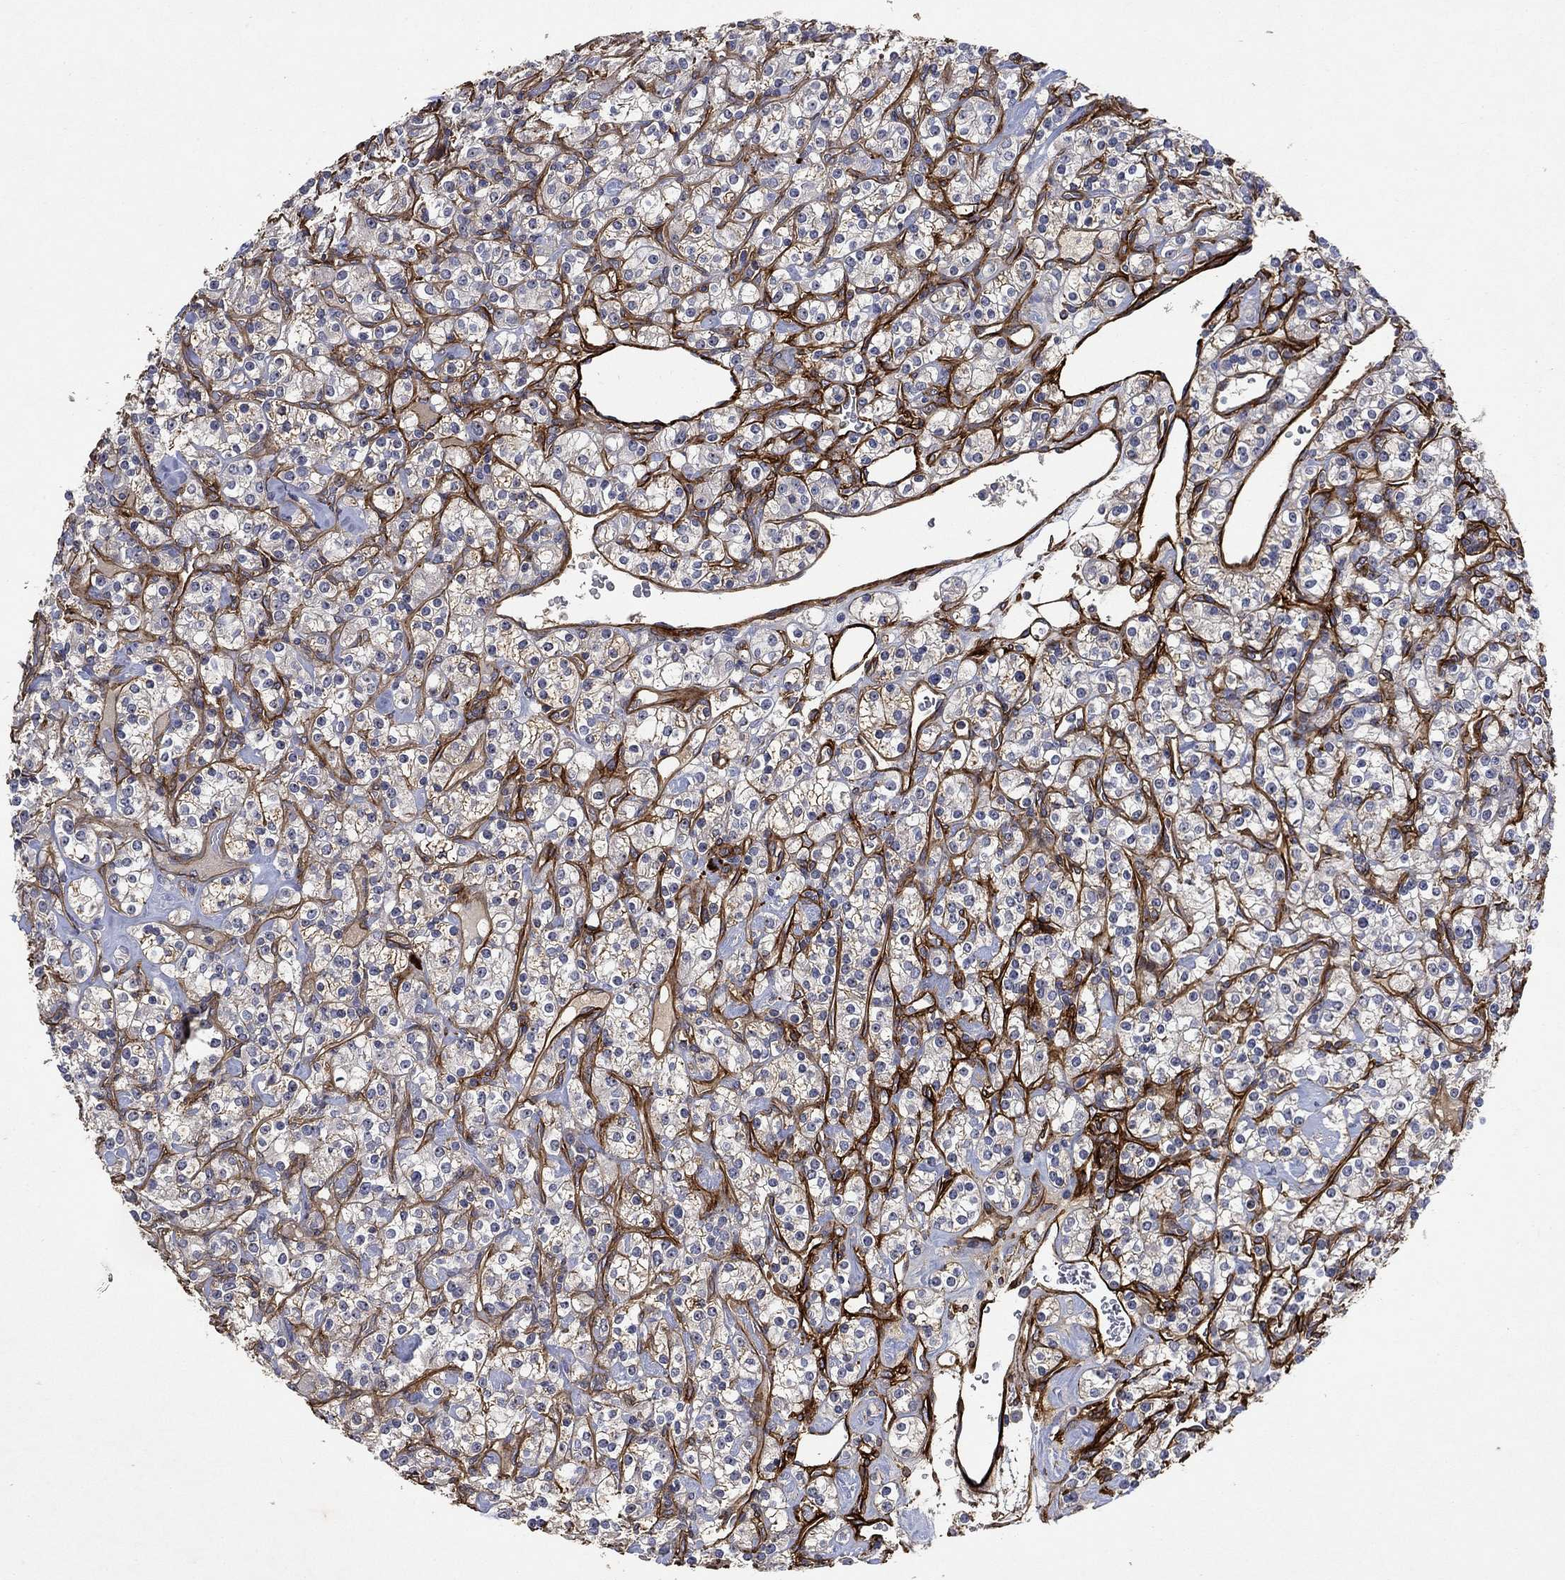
{"staining": {"intensity": "negative", "quantity": "none", "location": "none"}, "tissue": "renal cancer", "cell_type": "Tumor cells", "image_type": "cancer", "snomed": [{"axis": "morphology", "description": "Adenocarcinoma, NOS"}, {"axis": "topography", "description": "Kidney"}], "caption": "The immunohistochemistry (IHC) photomicrograph has no significant staining in tumor cells of adenocarcinoma (renal) tissue.", "gene": "COL4A2", "patient": {"sex": "male", "age": 77}}